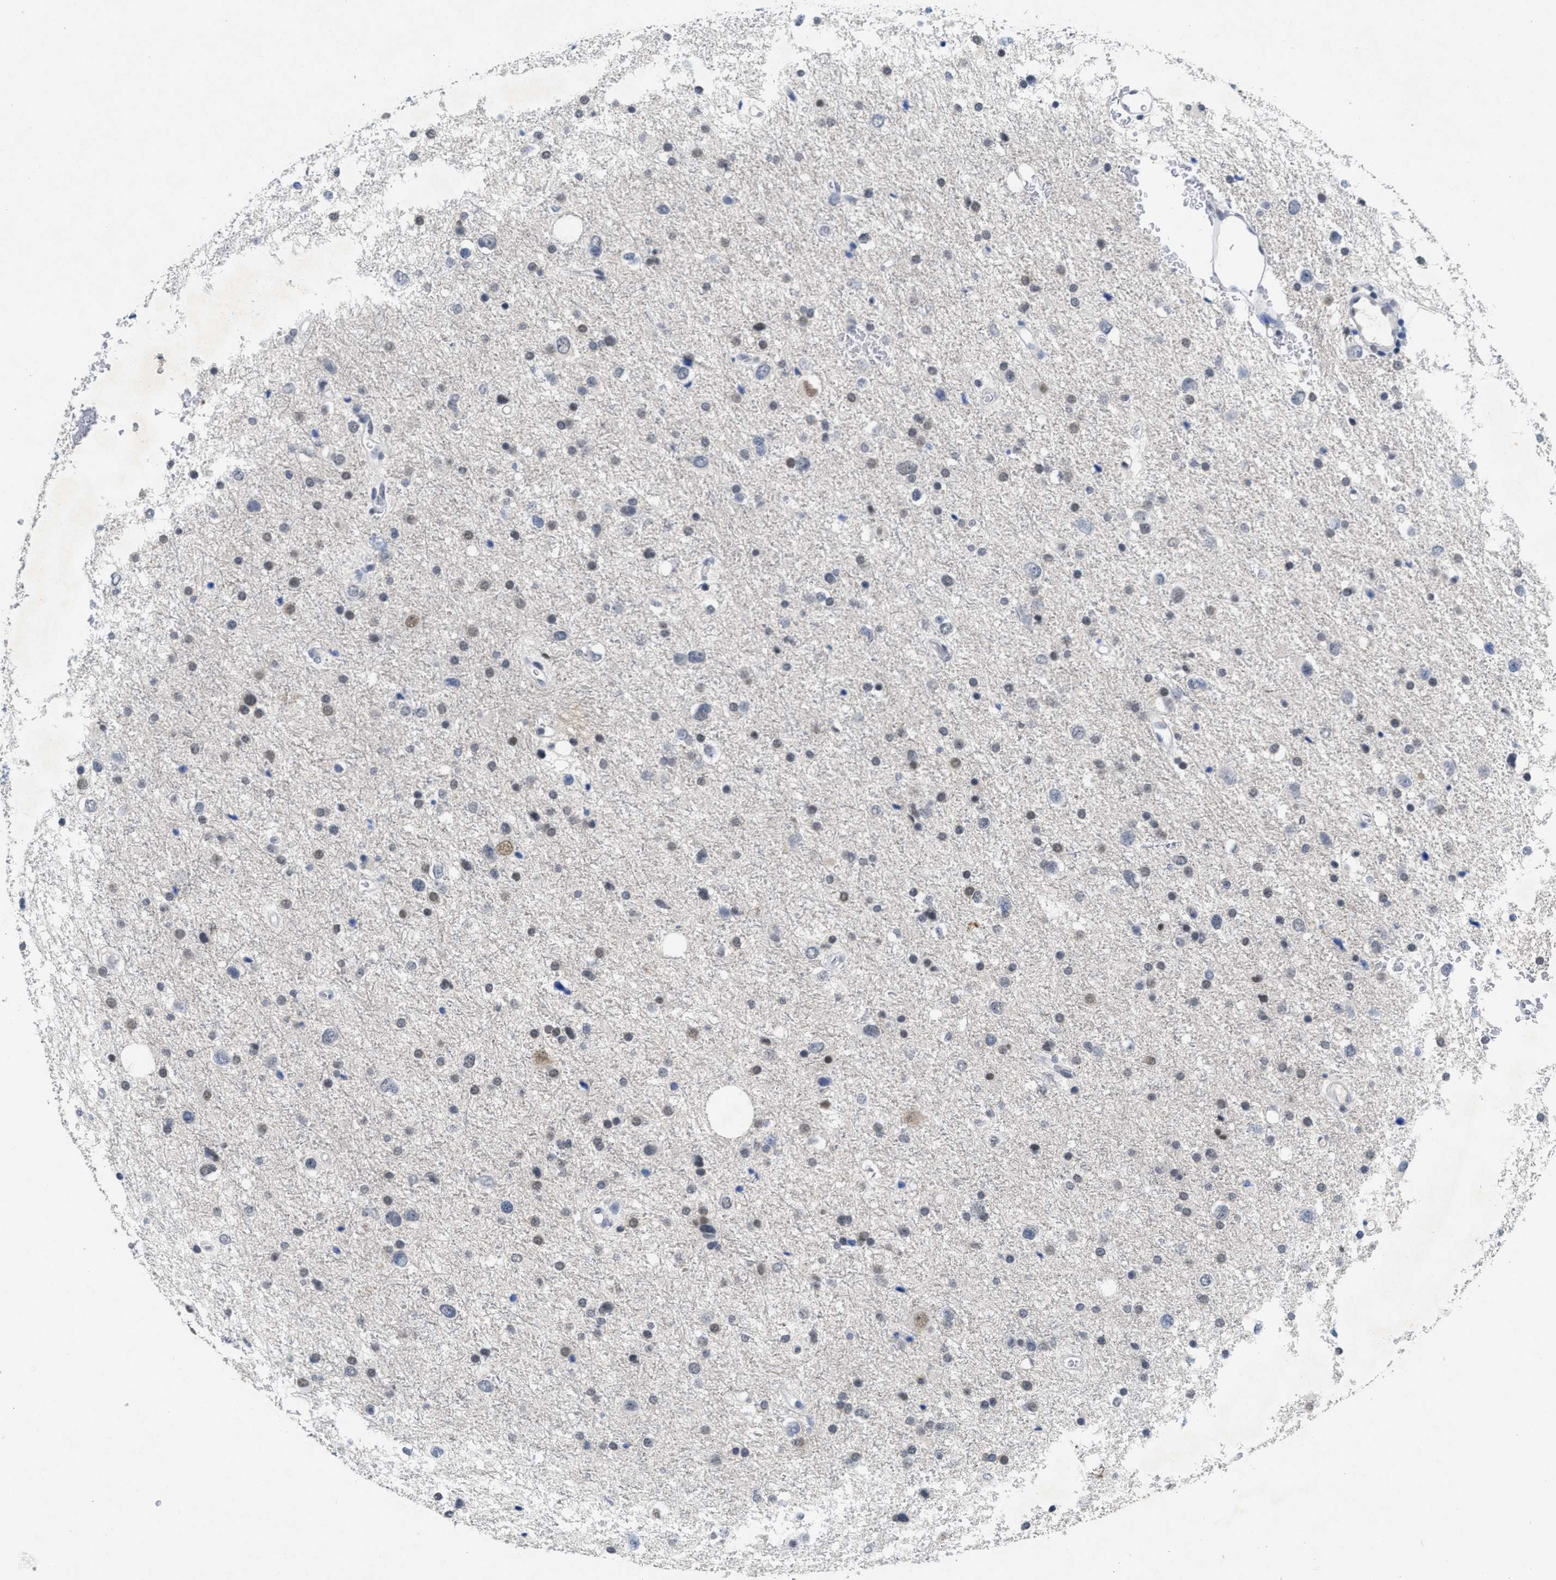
{"staining": {"intensity": "weak", "quantity": "25%-75%", "location": "nuclear"}, "tissue": "glioma", "cell_type": "Tumor cells", "image_type": "cancer", "snomed": [{"axis": "morphology", "description": "Glioma, malignant, Low grade"}, {"axis": "topography", "description": "Brain"}], "caption": "Protein staining by immunohistochemistry reveals weak nuclear staining in about 25%-75% of tumor cells in low-grade glioma (malignant). The protein is shown in brown color, while the nuclei are stained blue.", "gene": "GGNBP2", "patient": {"sex": "female", "age": 37}}